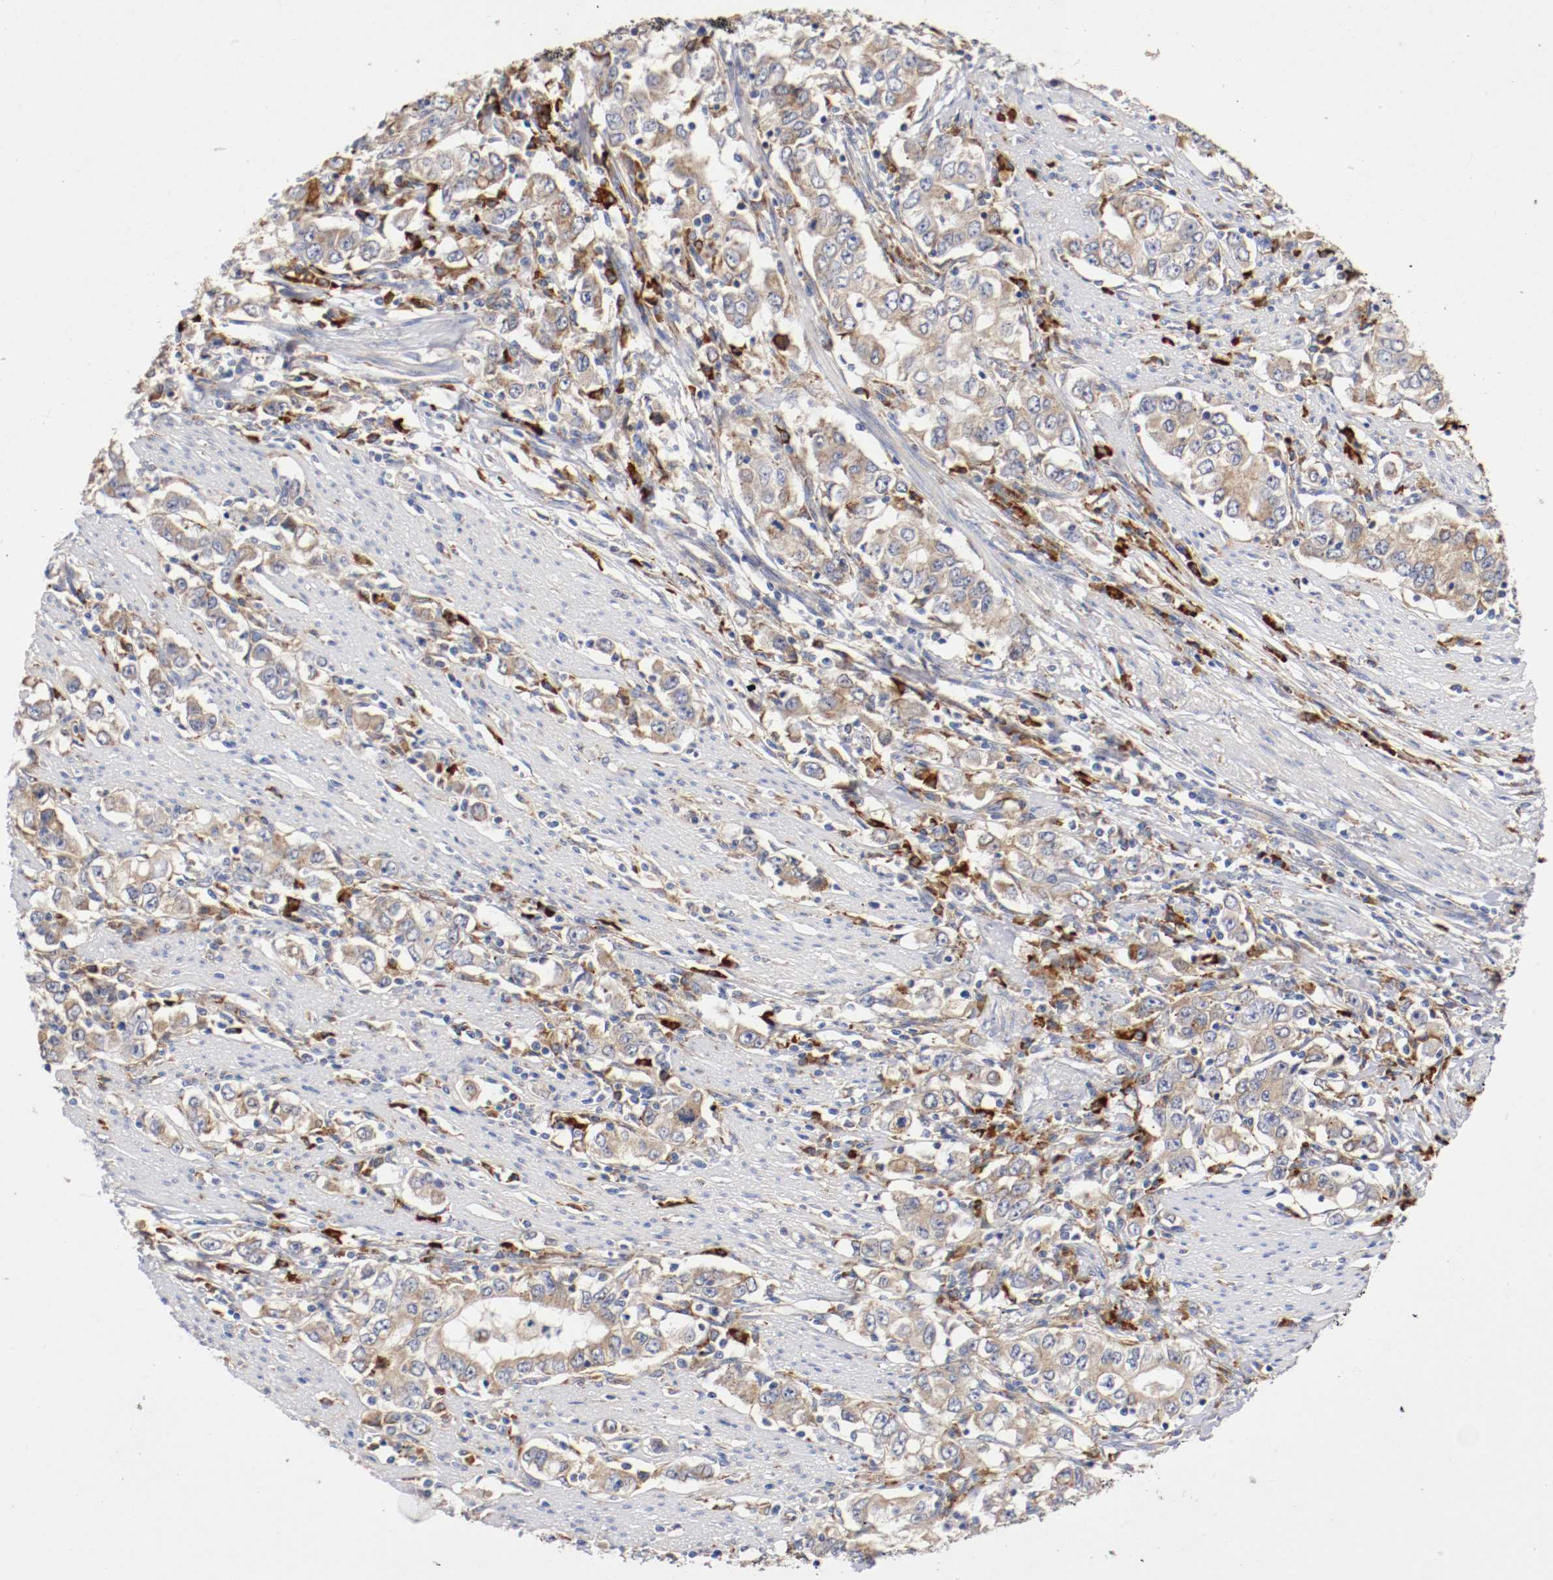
{"staining": {"intensity": "moderate", "quantity": ">75%", "location": "cytoplasmic/membranous"}, "tissue": "stomach cancer", "cell_type": "Tumor cells", "image_type": "cancer", "snomed": [{"axis": "morphology", "description": "Adenocarcinoma, NOS"}, {"axis": "topography", "description": "Stomach, lower"}], "caption": "DAB immunohistochemical staining of human stomach cancer (adenocarcinoma) displays moderate cytoplasmic/membranous protein staining in approximately >75% of tumor cells.", "gene": "TRAF2", "patient": {"sex": "female", "age": 72}}